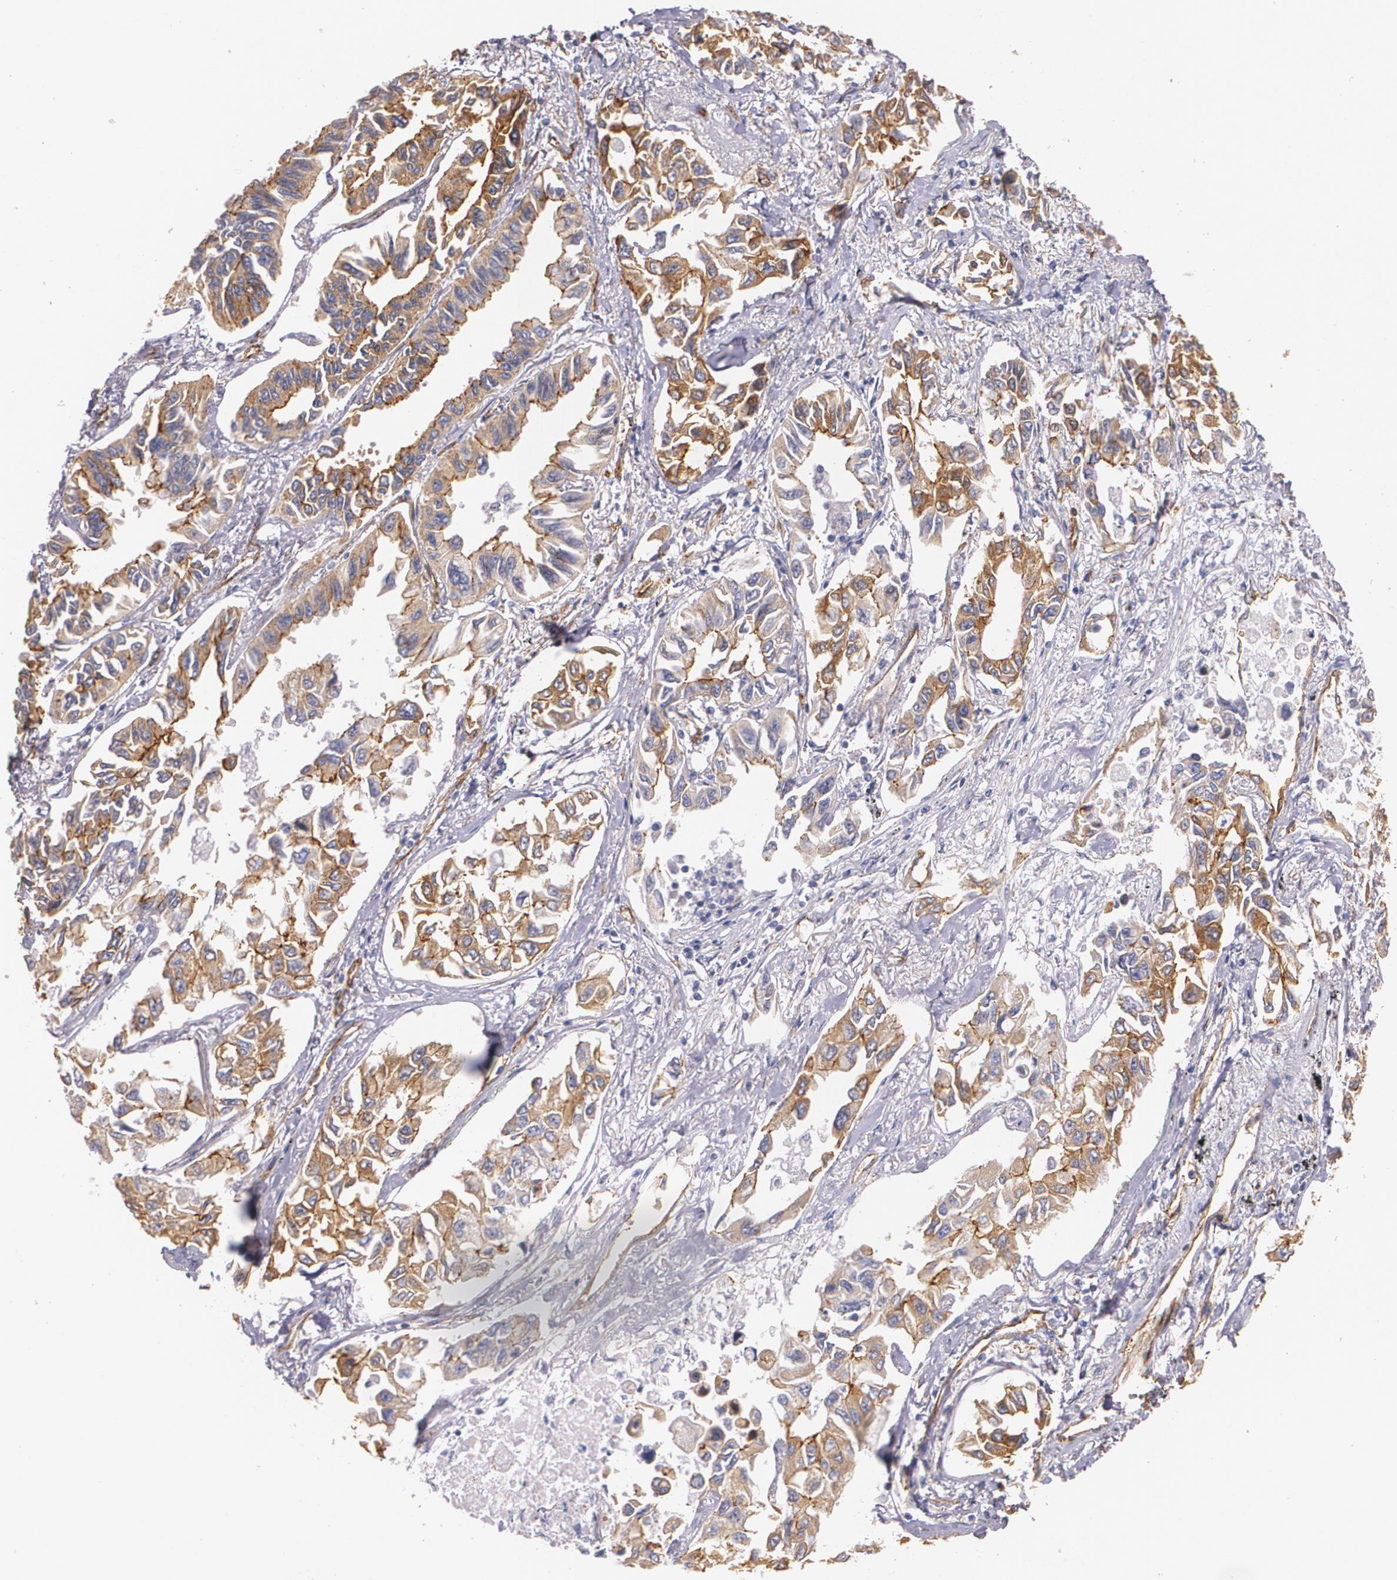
{"staining": {"intensity": "moderate", "quantity": ">75%", "location": "cytoplasmic/membranous"}, "tissue": "lung cancer", "cell_type": "Tumor cells", "image_type": "cancer", "snomed": [{"axis": "morphology", "description": "Adenocarcinoma, NOS"}, {"axis": "topography", "description": "Lung"}], "caption": "About >75% of tumor cells in adenocarcinoma (lung) display moderate cytoplasmic/membranous protein positivity as visualized by brown immunohistochemical staining.", "gene": "TJP1", "patient": {"sex": "male", "age": 64}}